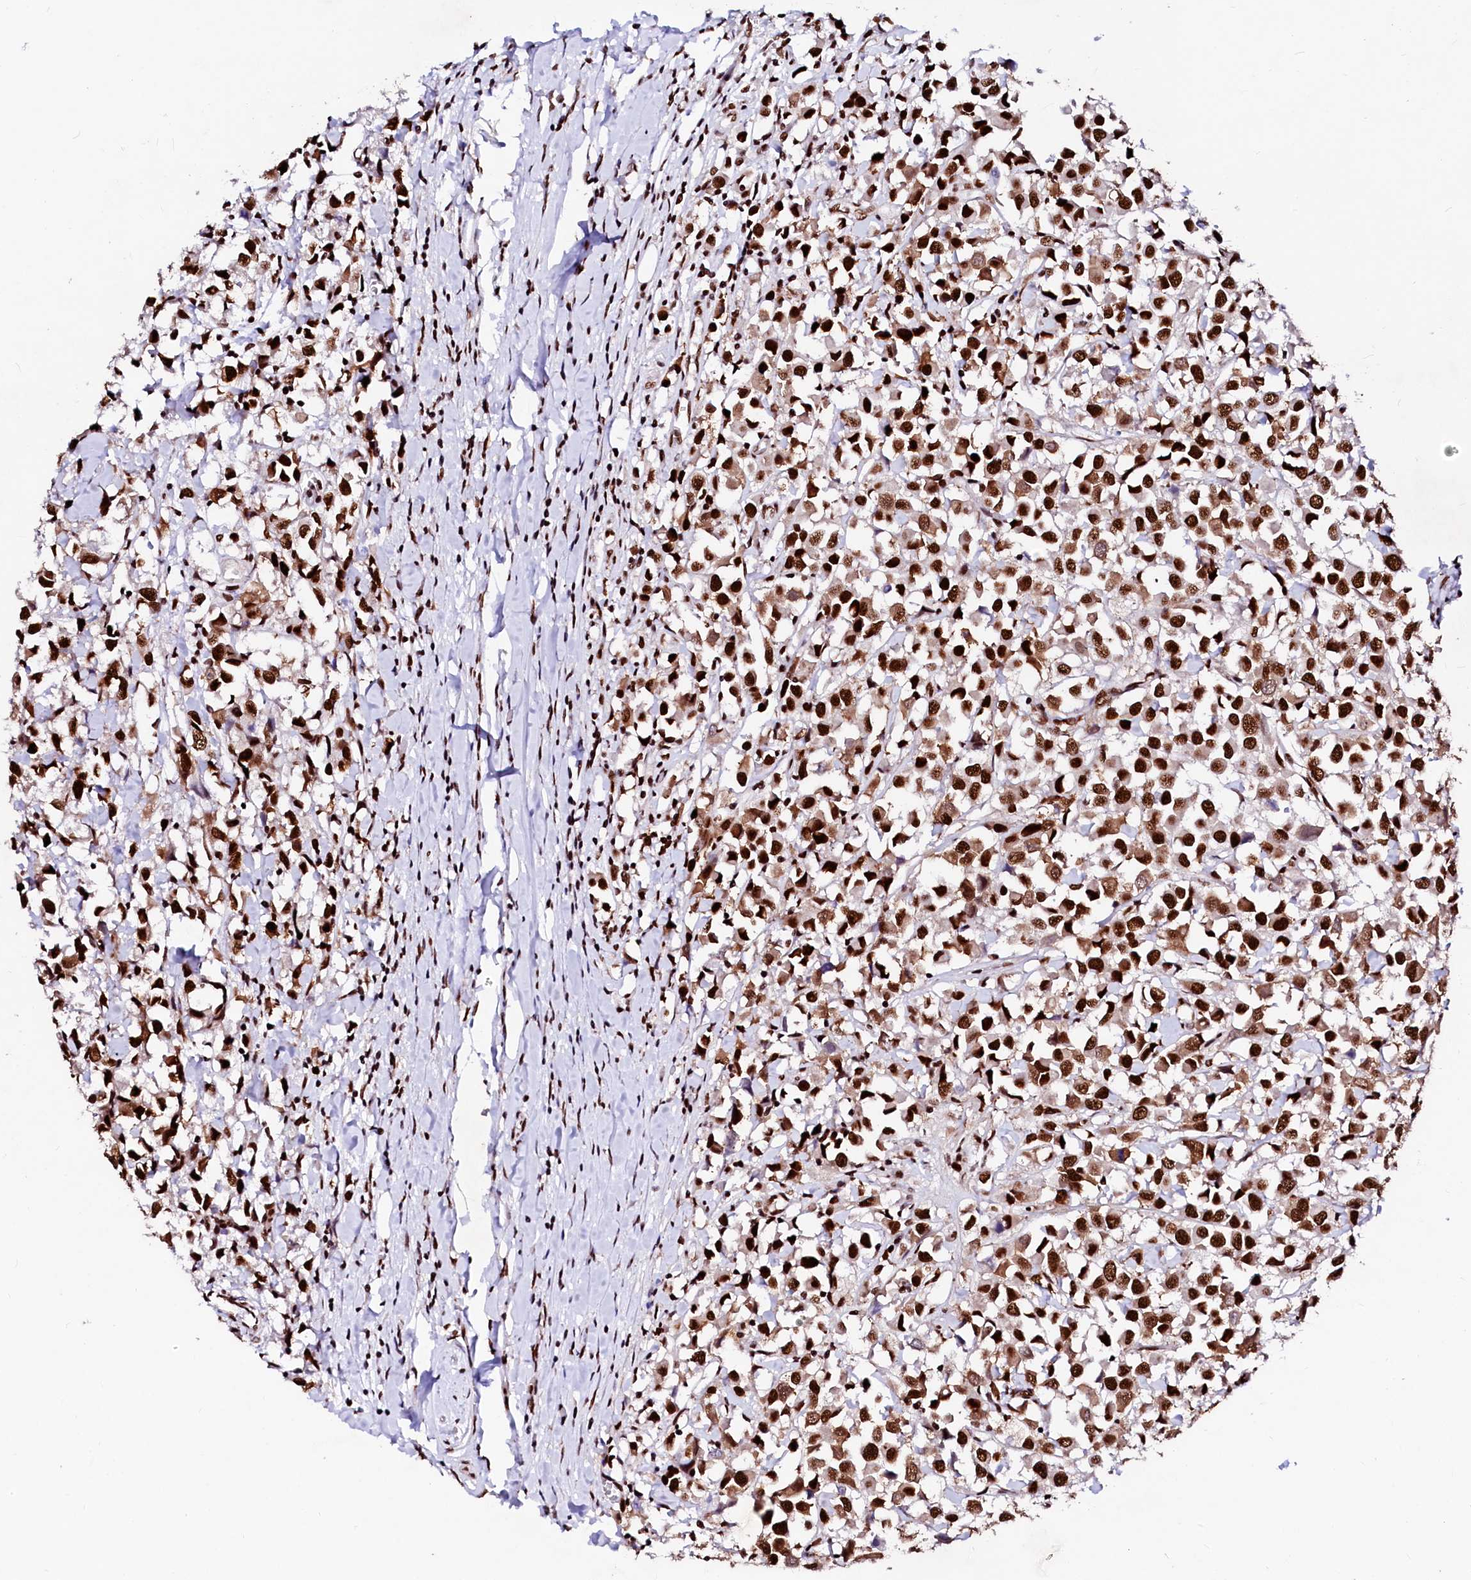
{"staining": {"intensity": "strong", "quantity": ">75%", "location": "nuclear"}, "tissue": "breast cancer", "cell_type": "Tumor cells", "image_type": "cancer", "snomed": [{"axis": "morphology", "description": "Duct carcinoma"}, {"axis": "topography", "description": "Breast"}], "caption": "There is high levels of strong nuclear expression in tumor cells of breast invasive ductal carcinoma, as demonstrated by immunohistochemical staining (brown color).", "gene": "CPSF6", "patient": {"sex": "female", "age": 61}}